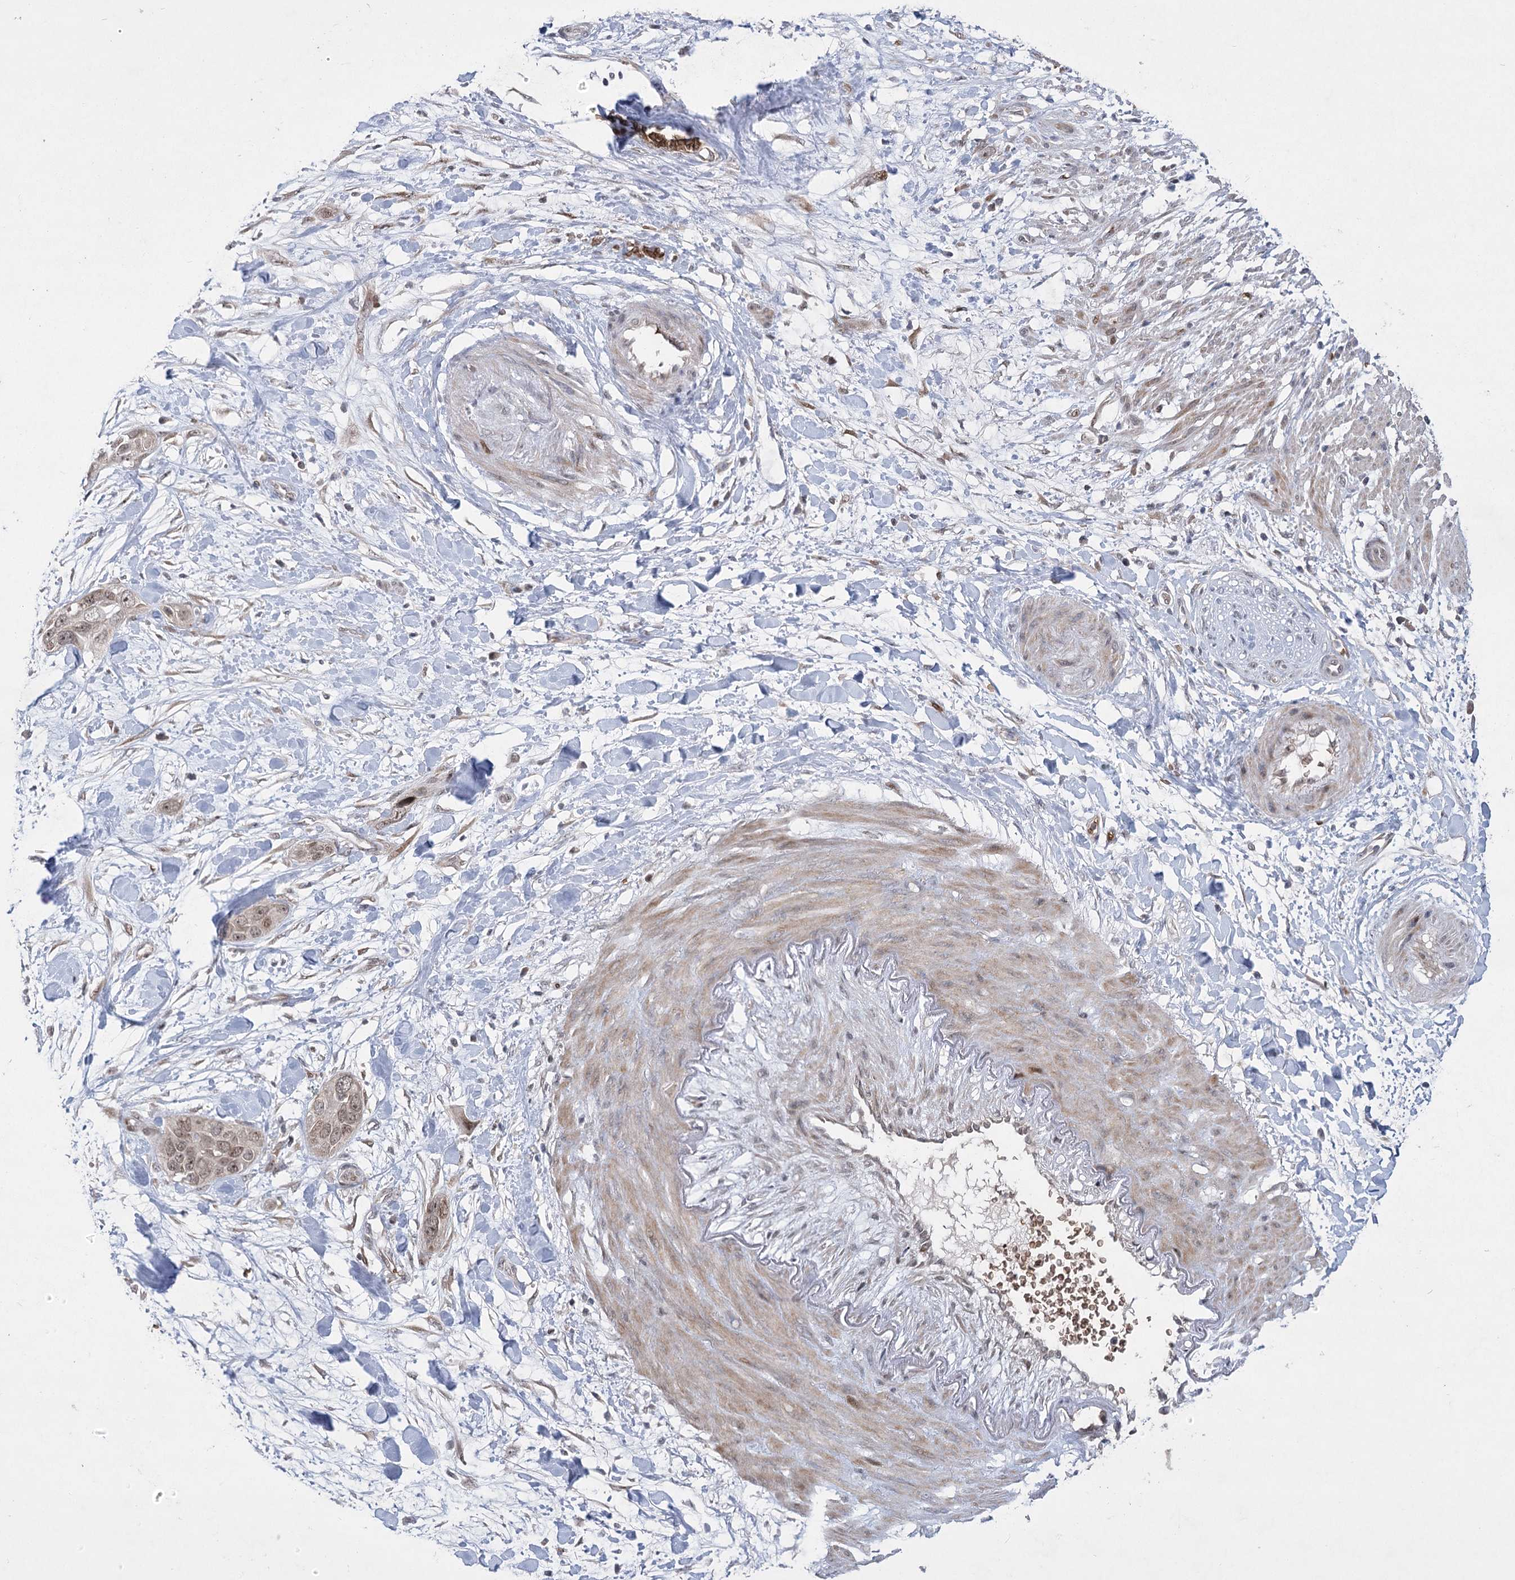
{"staining": {"intensity": "weak", "quantity": ">75%", "location": "nuclear"}, "tissue": "pancreatic cancer", "cell_type": "Tumor cells", "image_type": "cancer", "snomed": [{"axis": "morphology", "description": "Adenocarcinoma, NOS"}, {"axis": "topography", "description": "Pancreas"}], "caption": "The image displays staining of pancreatic cancer (adenocarcinoma), revealing weak nuclear protein positivity (brown color) within tumor cells.", "gene": "NSMCE4A", "patient": {"sex": "female", "age": 60}}